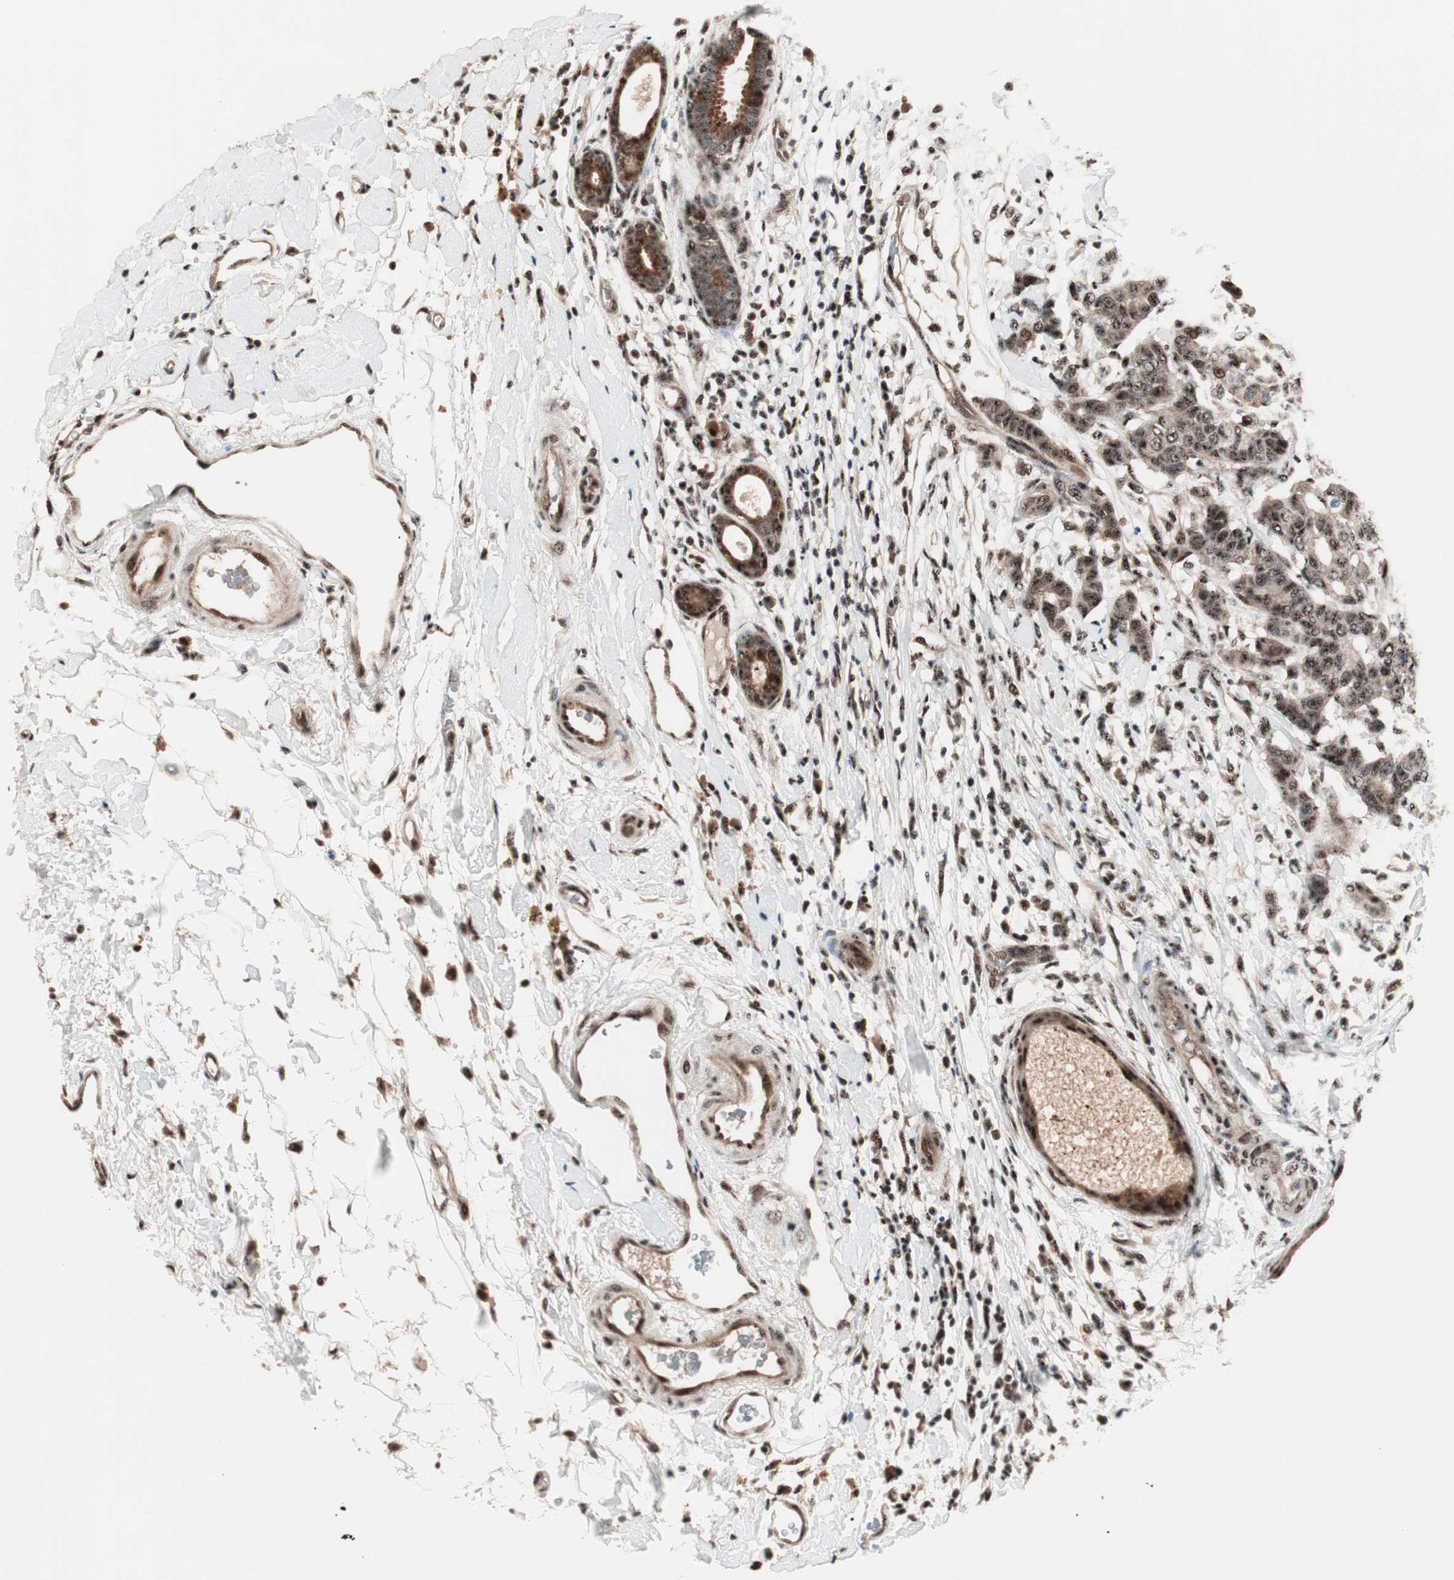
{"staining": {"intensity": "strong", "quantity": ">75%", "location": "cytoplasmic/membranous,nuclear"}, "tissue": "breast cancer", "cell_type": "Tumor cells", "image_type": "cancer", "snomed": [{"axis": "morphology", "description": "Duct carcinoma"}, {"axis": "topography", "description": "Breast"}], "caption": "DAB immunohistochemical staining of breast cancer reveals strong cytoplasmic/membranous and nuclear protein staining in approximately >75% of tumor cells. The protein of interest is shown in brown color, while the nuclei are stained blue.", "gene": "NR5A2", "patient": {"sex": "female", "age": 87}}